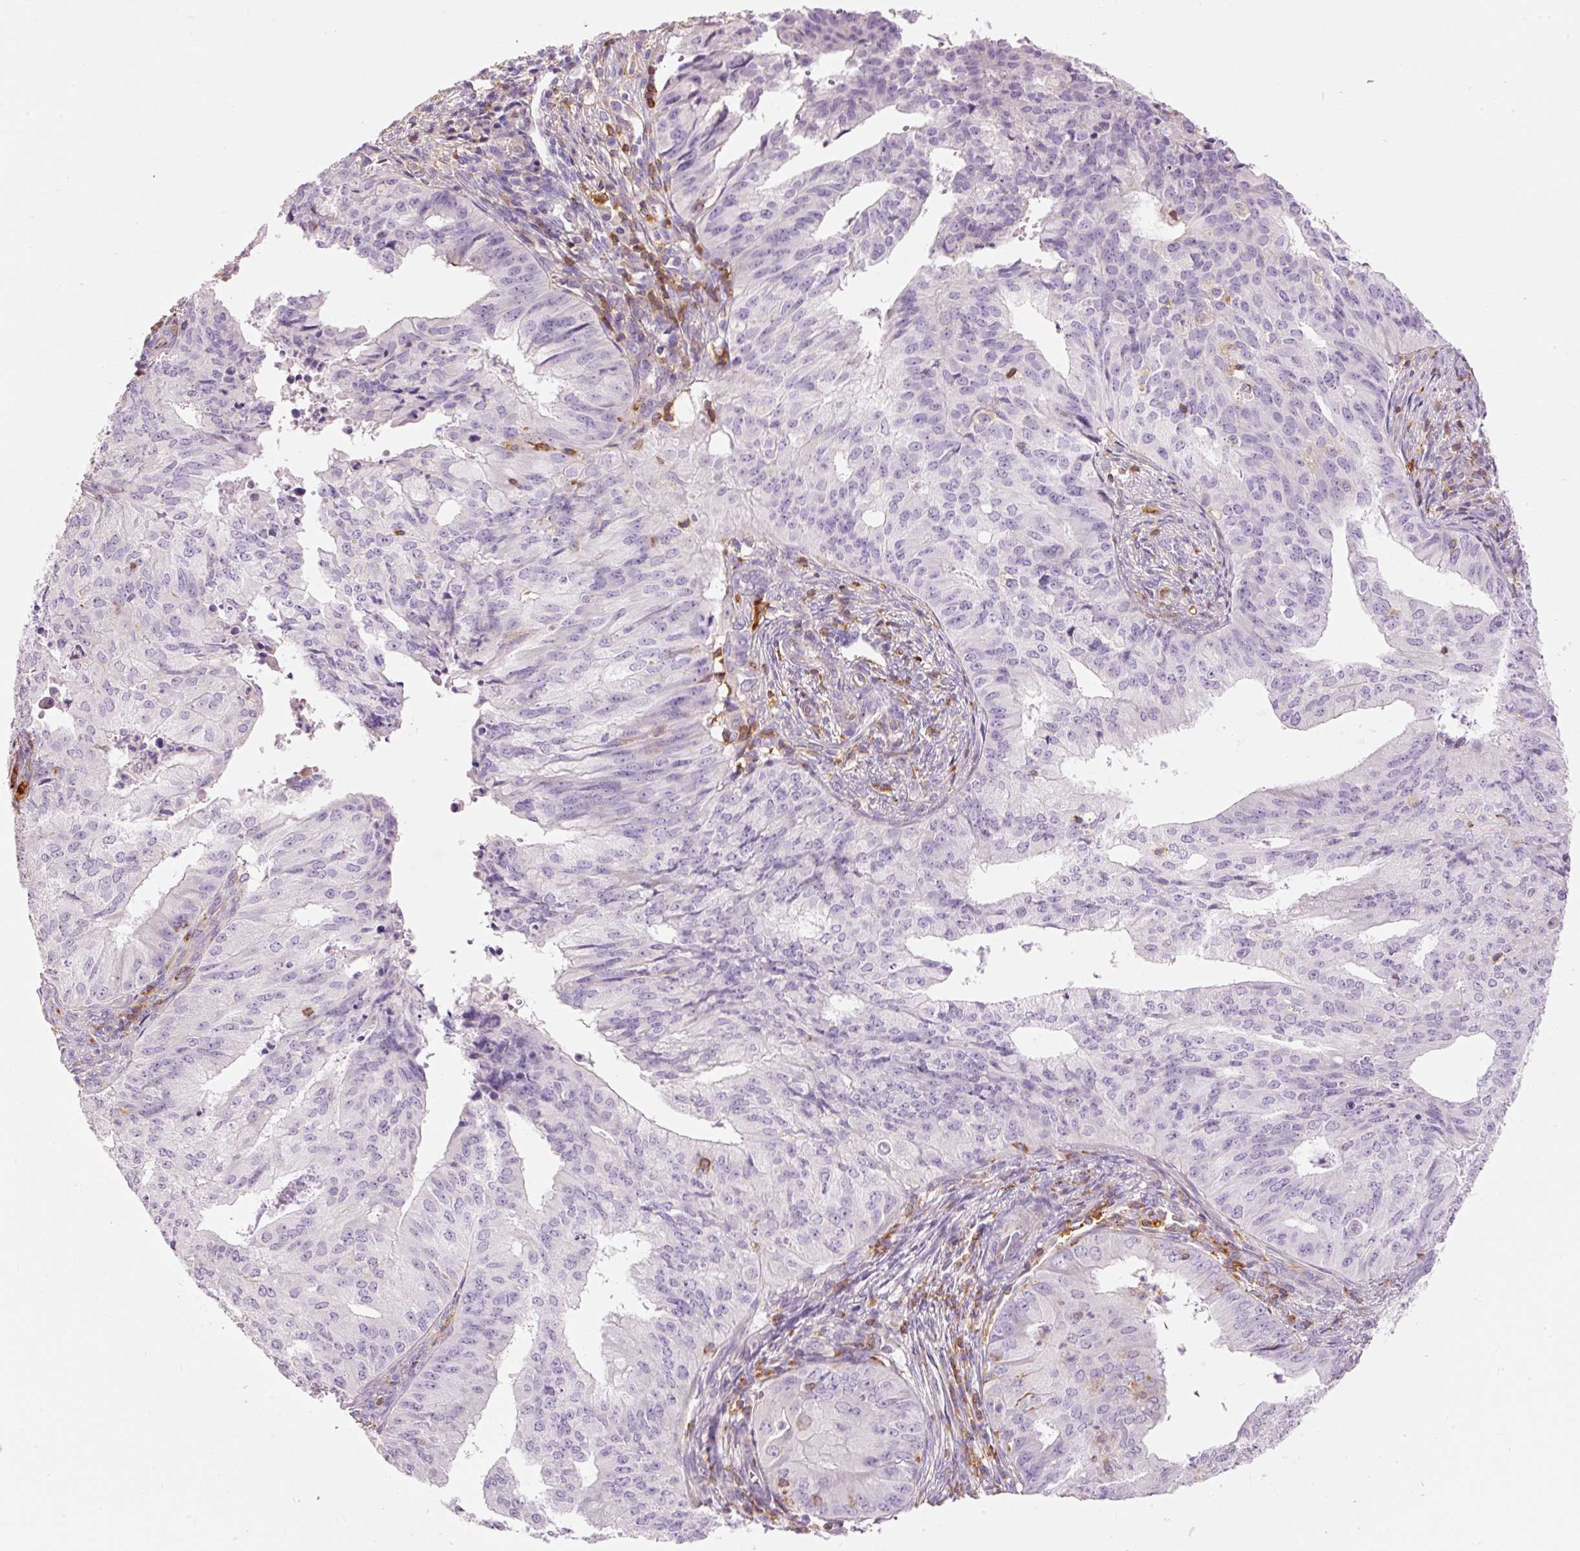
{"staining": {"intensity": "negative", "quantity": "none", "location": "none"}, "tissue": "endometrial cancer", "cell_type": "Tumor cells", "image_type": "cancer", "snomed": [{"axis": "morphology", "description": "Adenocarcinoma, NOS"}, {"axis": "topography", "description": "Endometrium"}], "caption": "A high-resolution image shows immunohistochemistry (IHC) staining of endometrial cancer, which demonstrates no significant positivity in tumor cells.", "gene": "DOK6", "patient": {"sex": "female", "age": 50}}